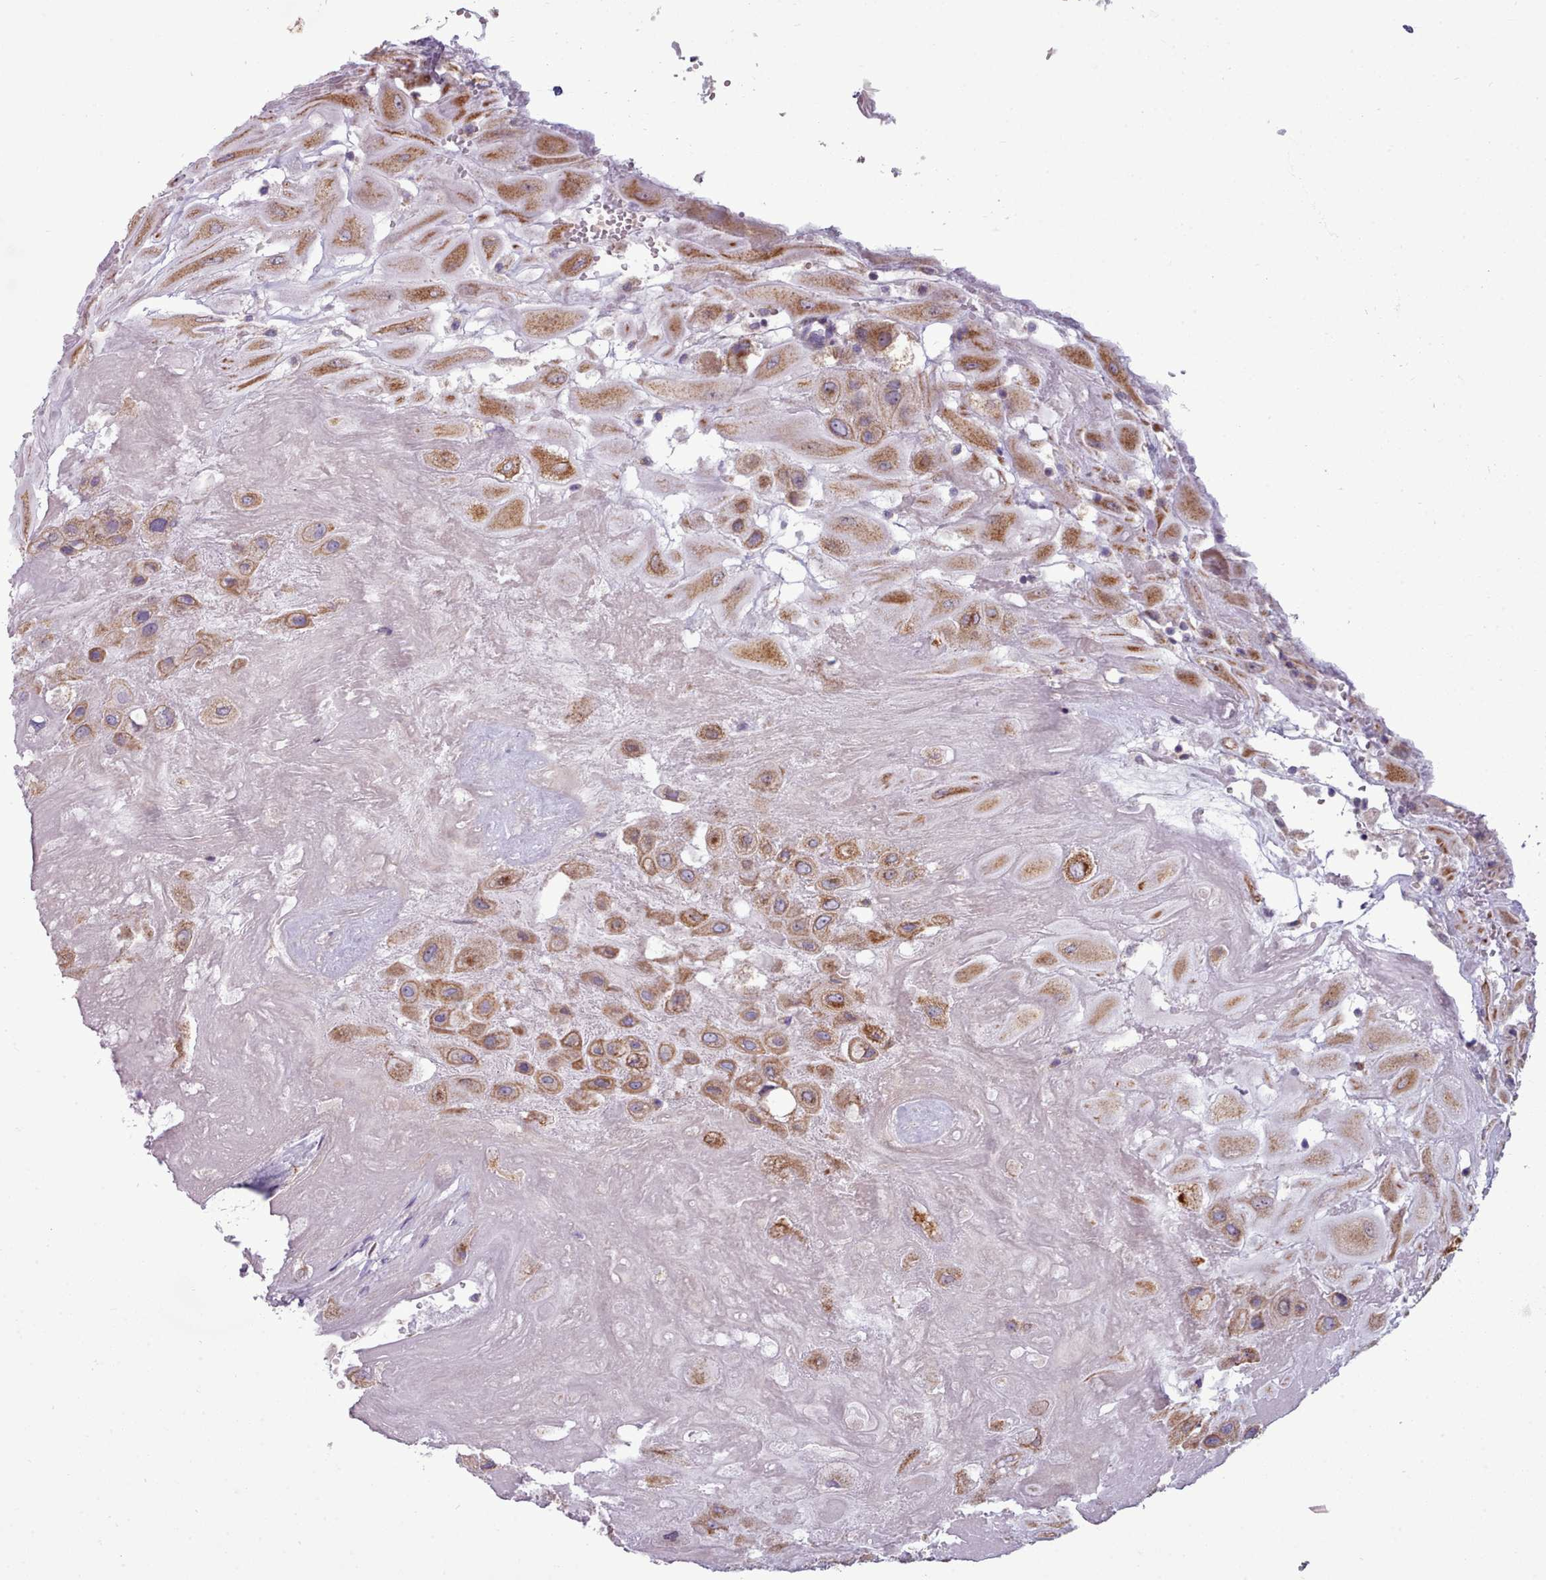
{"staining": {"intensity": "moderate", "quantity": ">75%", "location": "cytoplasmic/membranous"}, "tissue": "placenta", "cell_type": "Decidual cells", "image_type": "normal", "snomed": [{"axis": "morphology", "description": "Normal tissue, NOS"}, {"axis": "topography", "description": "Placenta"}], "caption": "Moderate cytoplasmic/membranous positivity is identified in approximately >75% of decidual cells in benign placenta.", "gene": "SLC52A3", "patient": {"sex": "female", "age": 32}}